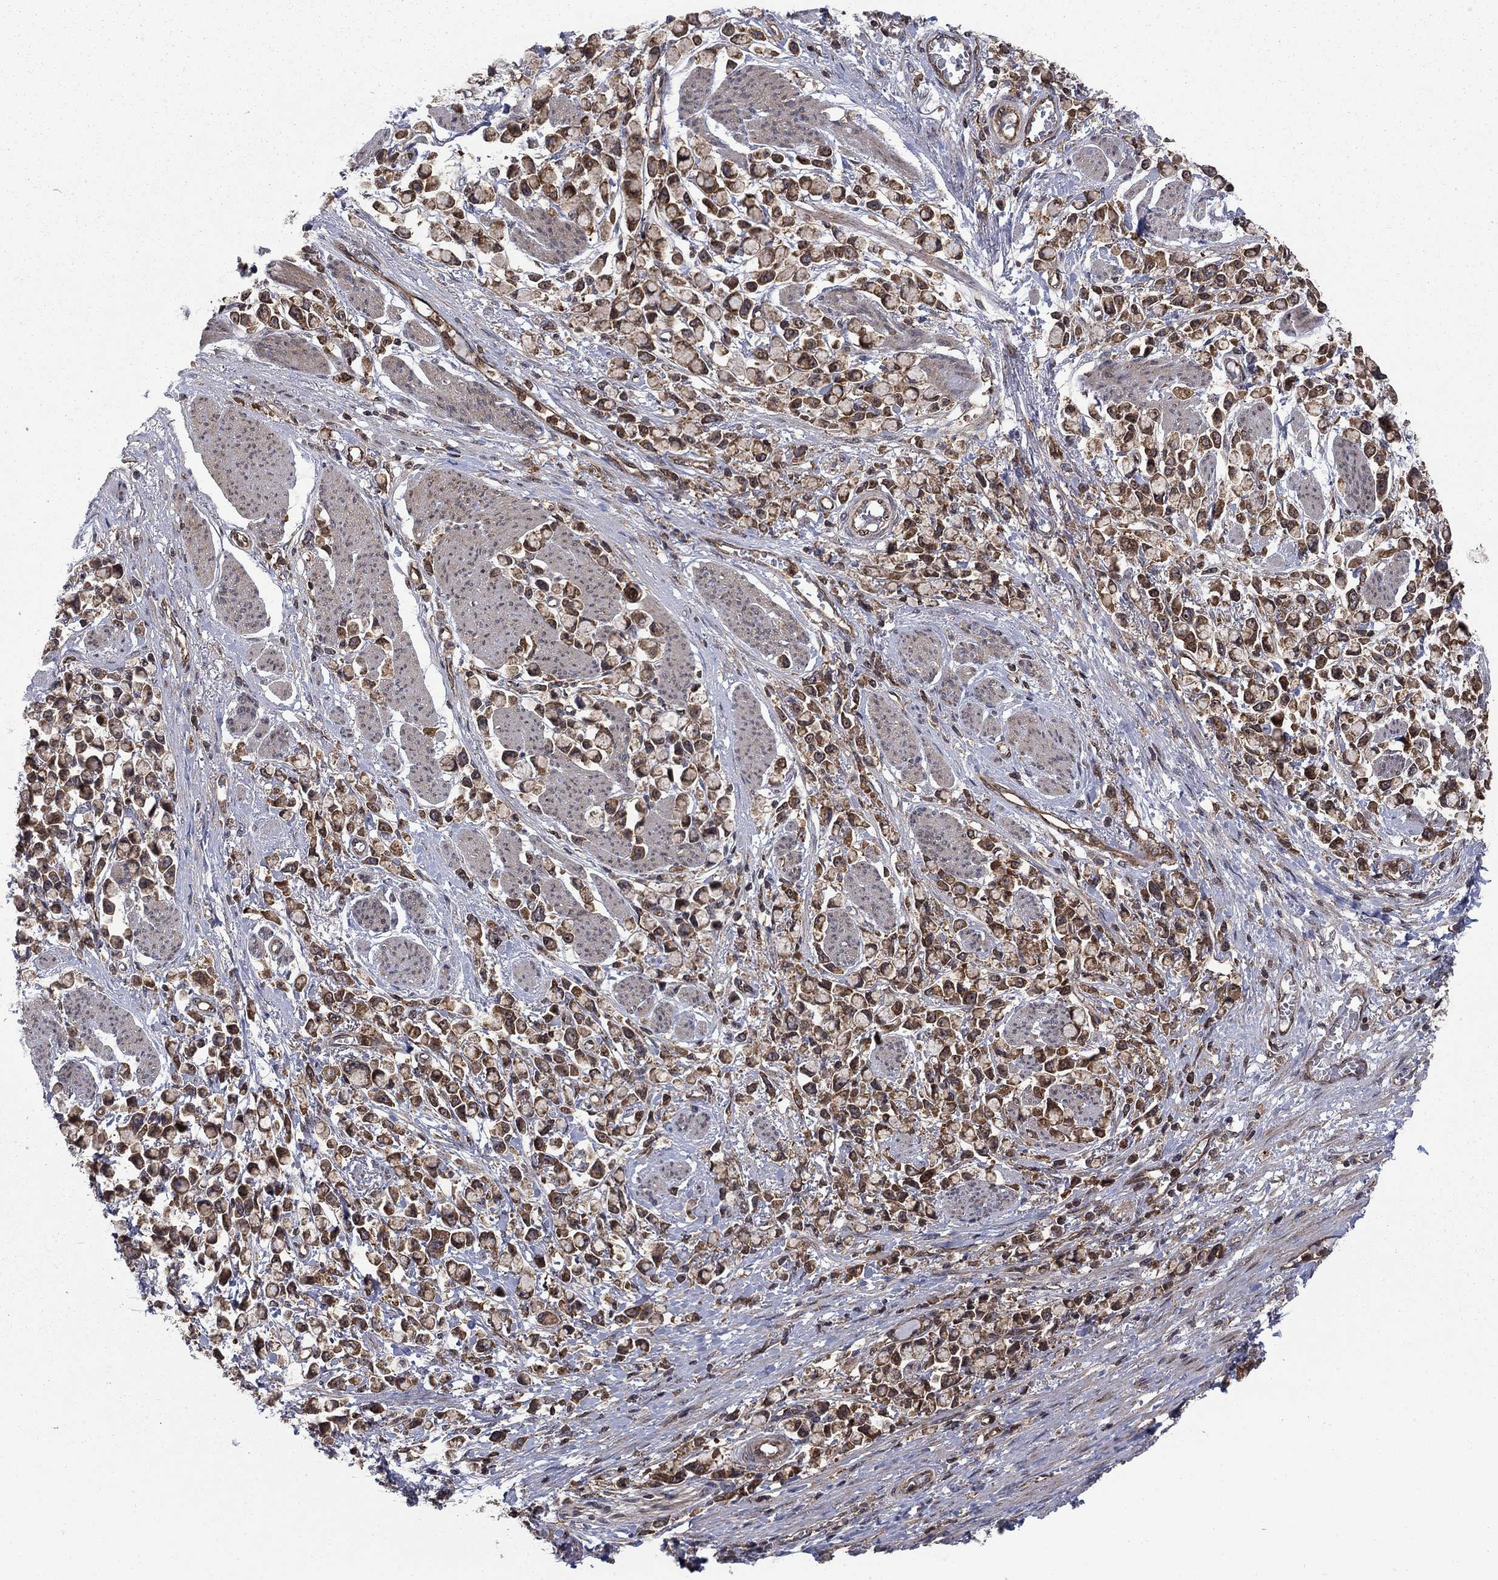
{"staining": {"intensity": "strong", "quantity": ">75%", "location": "cytoplasmic/membranous"}, "tissue": "stomach cancer", "cell_type": "Tumor cells", "image_type": "cancer", "snomed": [{"axis": "morphology", "description": "Adenocarcinoma, NOS"}, {"axis": "topography", "description": "Stomach"}], "caption": "Immunohistochemical staining of adenocarcinoma (stomach) exhibits high levels of strong cytoplasmic/membranous protein staining in about >75% of tumor cells.", "gene": "IFI35", "patient": {"sex": "female", "age": 81}}